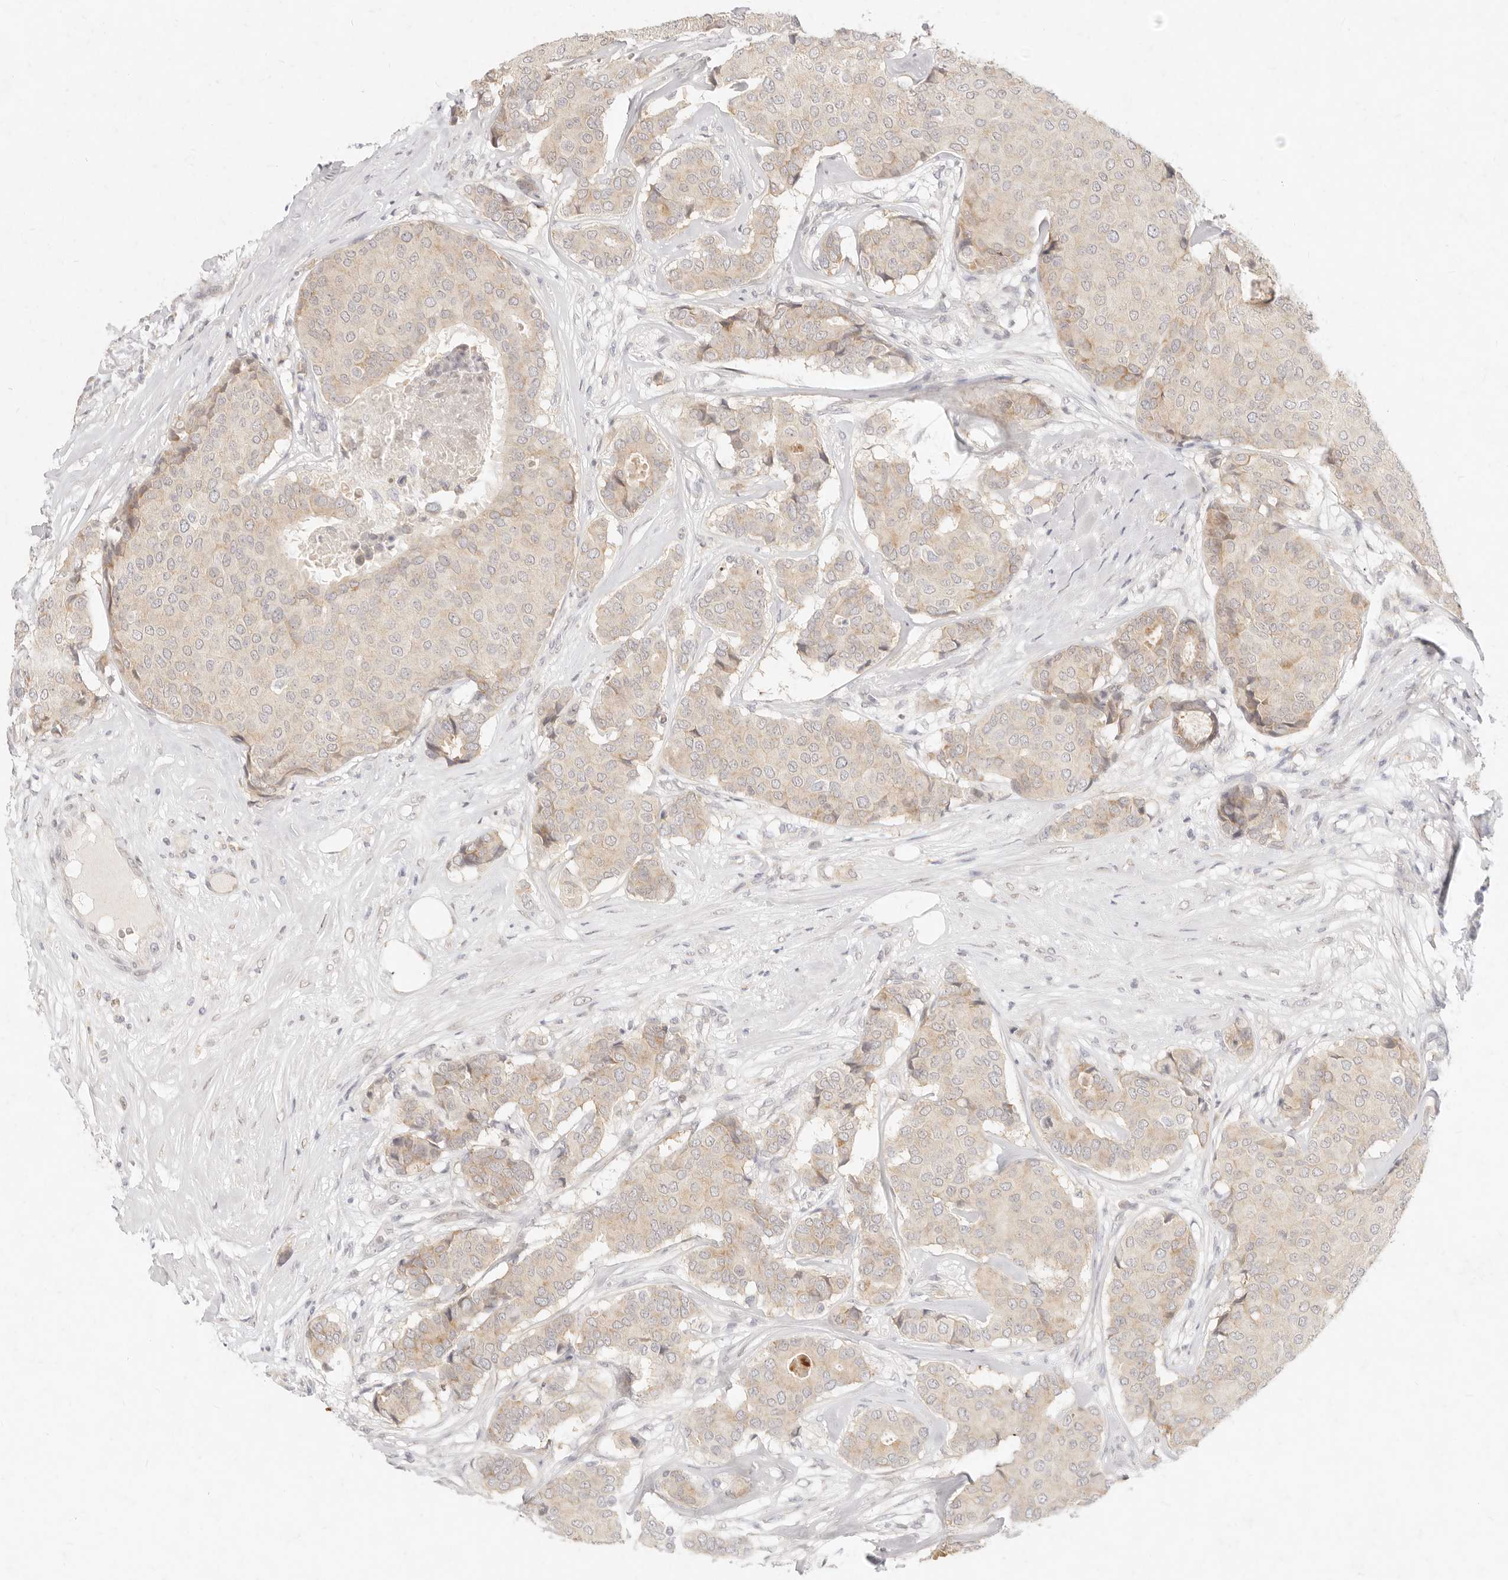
{"staining": {"intensity": "weak", "quantity": ">75%", "location": "cytoplasmic/membranous"}, "tissue": "breast cancer", "cell_type": "Tumor cells", "image_type": "cancer", "snomed": [{"axis": "morphology", "description": "Duct carcinoma"}, {"axis": "topography", "description": "Breast"}], "caption": "Immunohistochemical staining of breast intraductal carcinoma reveals weak cytoplasmic/membranous protein staining in about >75% of tumor cells.", "gene": "ASCL3", "patient": {"sex": "female", "age": 75}}